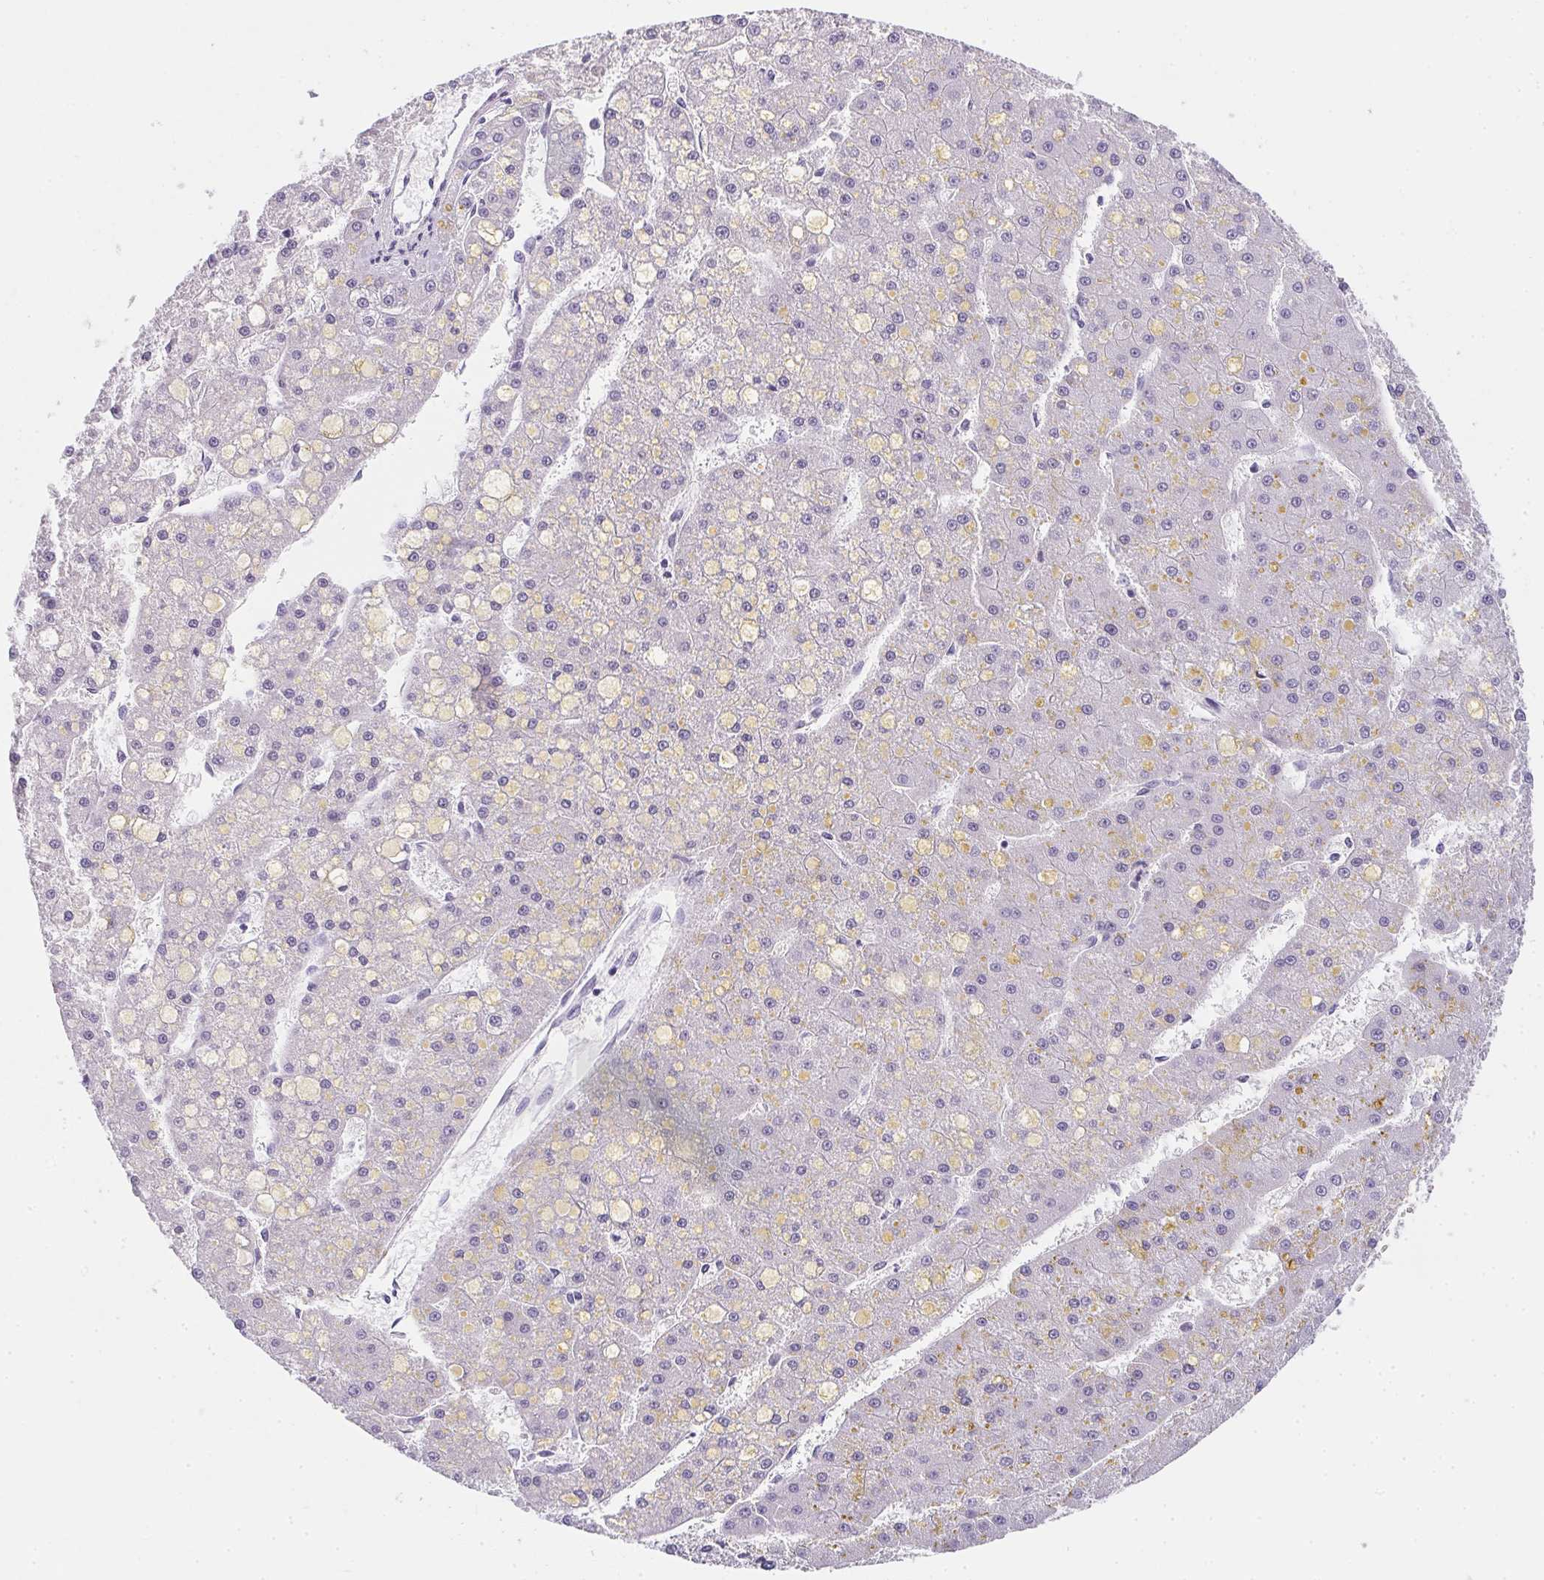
{"staining": {"intensity": "negative", "quantity": "none", "location": "none"}, "tissue": "liver cancer", "cell_type": "Tumor cells", "image_type": "cancer", "snomed": [{"axis": "morphology", "description": "Carcinoma, Hepatocellular, NOS"}, {"axis": "topography", "description": "Liver"}], "caption": "DAB immunohistochemical staining of human liver cancer demonstrates no significant positivity in tumor cells.", "gene": "MAP1A", "patient": {"sex": "male", "age": 67}}